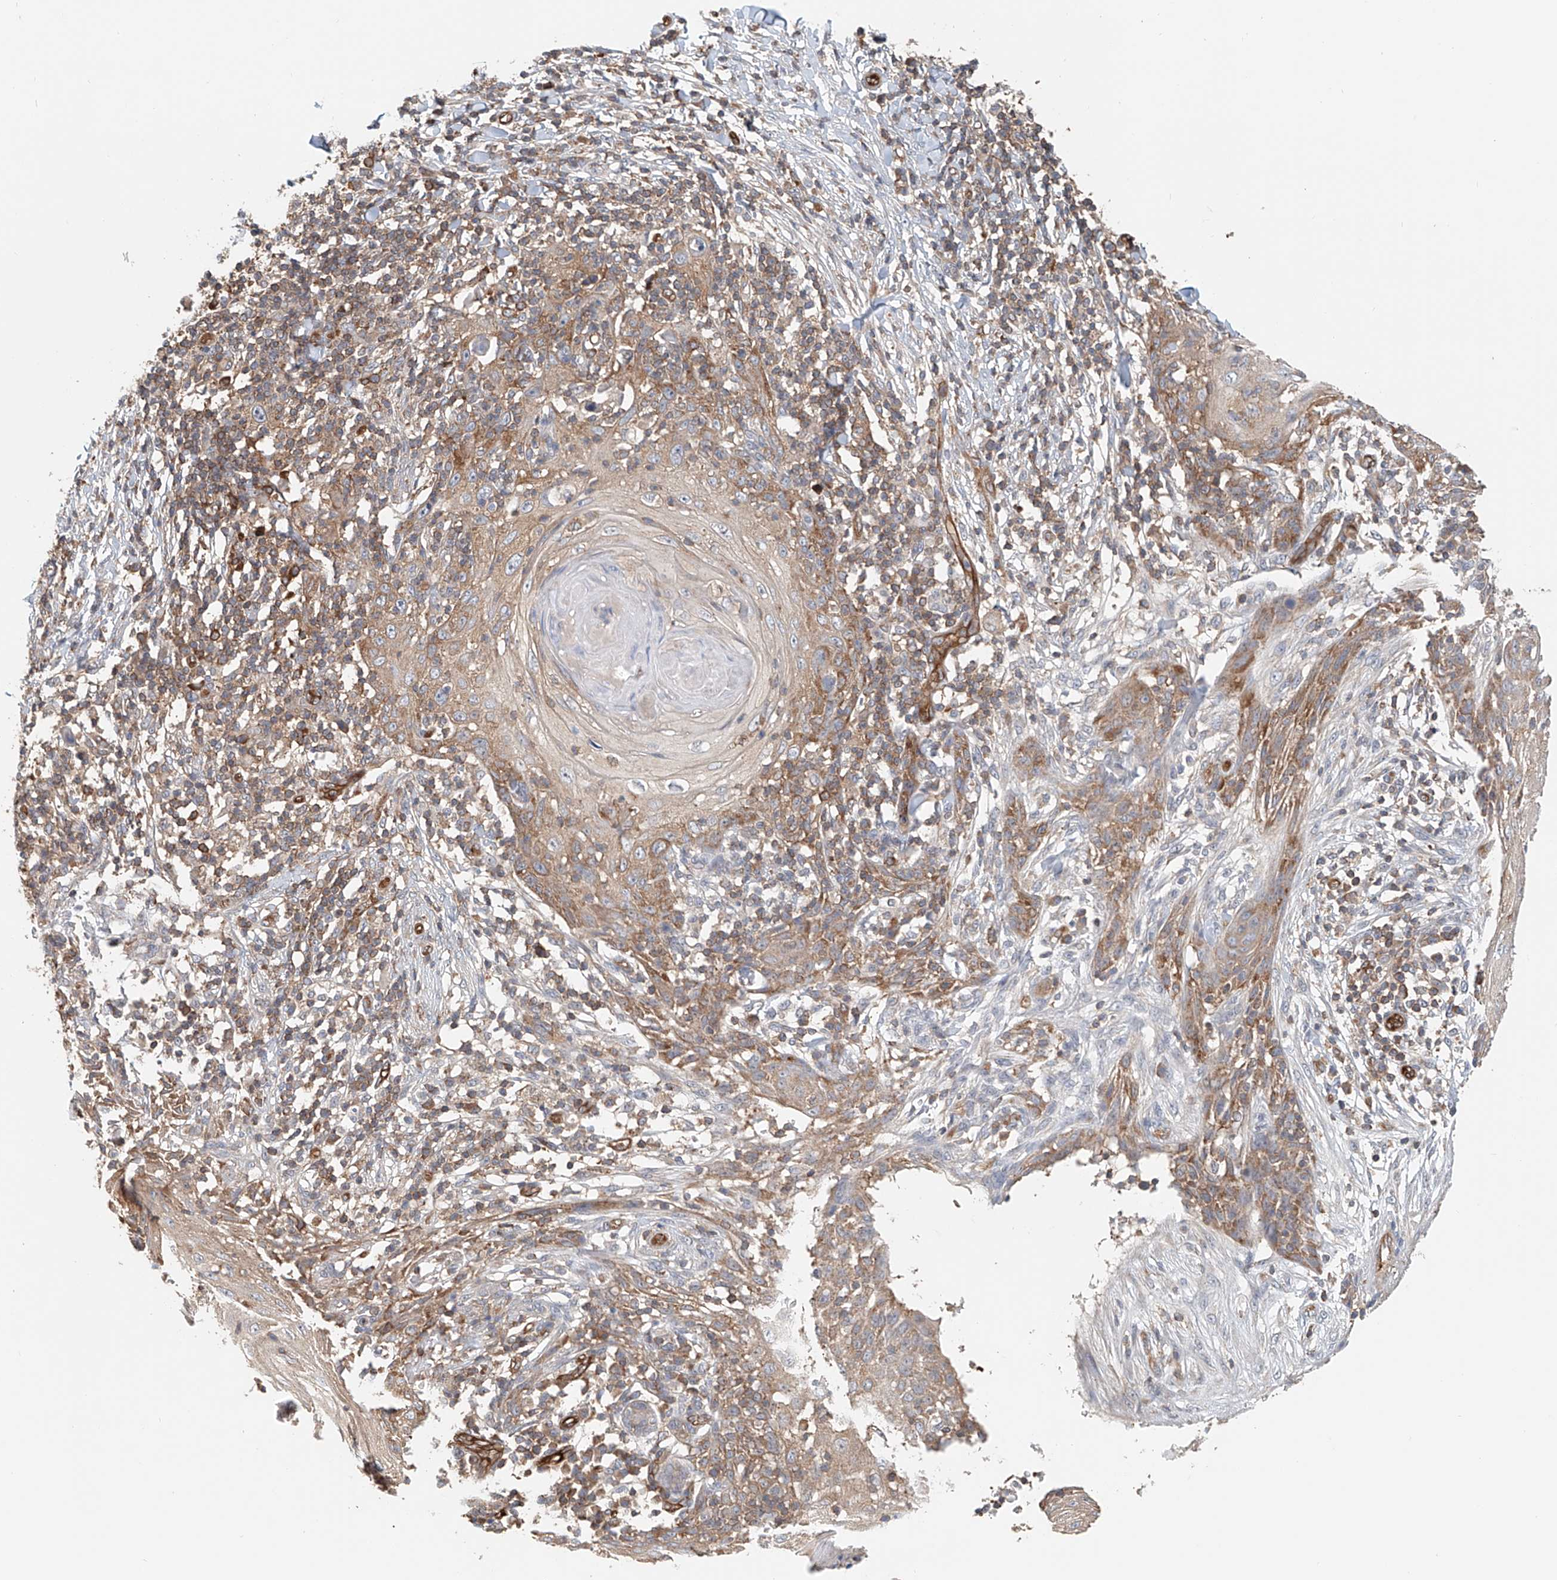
{"staining": {"intensity": "moderate", "quantity": ">75%", "location": "cytoplasmic/membranous"}, "tissue": "skin cancer", "cell_type": "Tumor cells", "image_type": "cancer", "snomed": [{"axis": "morphology", "description": "Squamous cell carcinoma, NOS"}, {"axis": "topography", "description": "Skin"}], "caption": "Immunohistochemical staining of skin cancer (squamous cell carcinoma) shows medium levels of moderate cytoplasmic/membranous protein staining in about >75% of tumor cells.", "gene": "FRYL", "patient": {"sex": "female", "age": 88}}